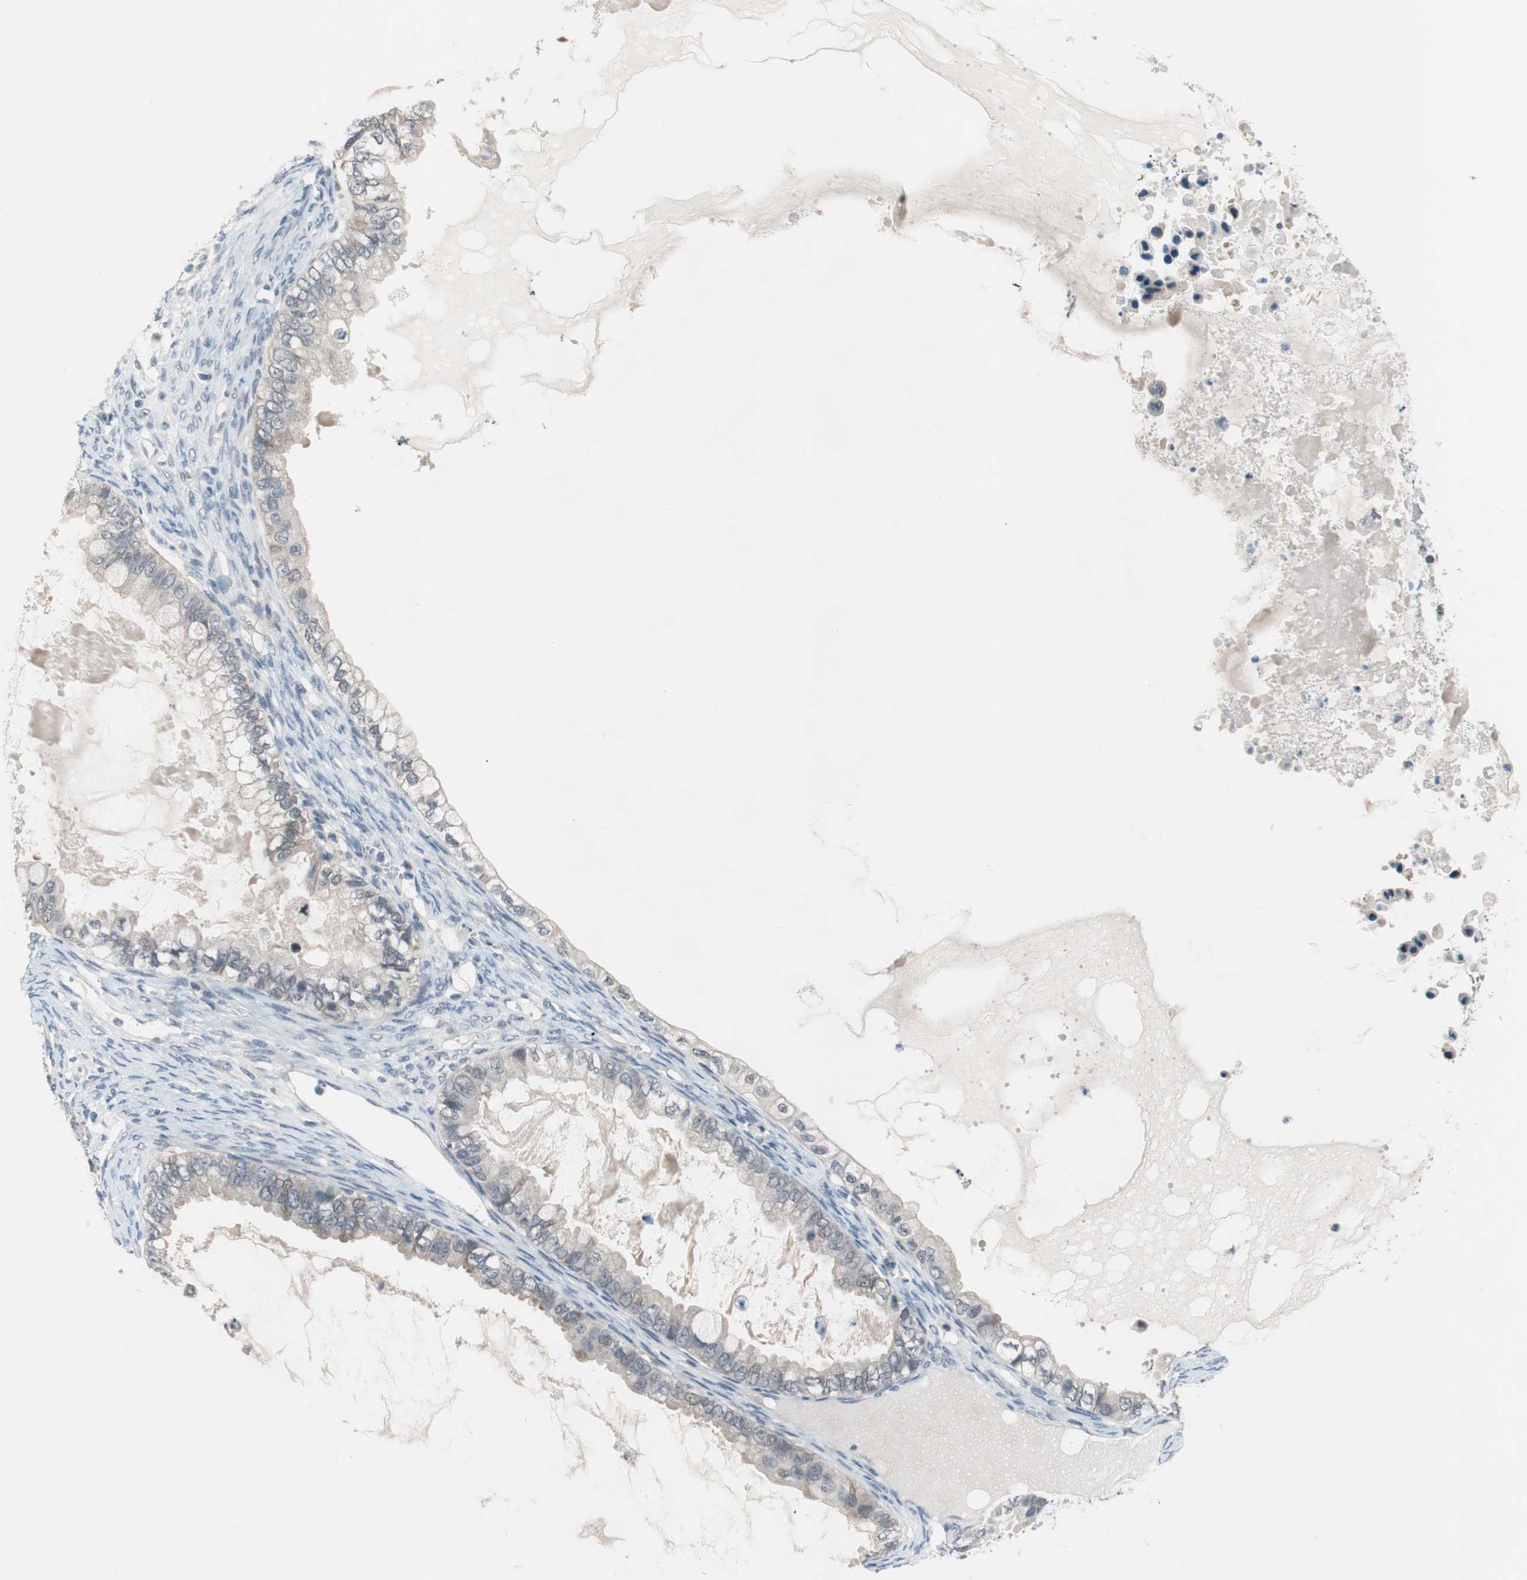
{"staining": {"intensity": "weak", "quantity": "<25%", "location": "cytoplasmic/membranous"}, "tissue": "ovarian cancer", "cell_type": "Tumor cells", "image_type": "cancer", "snomed": [{"axis": "morphology", "description": "Cystadenocarcinoma, mucinous, NOS"}, {"axis": "topography", "description": "Ovary"}], "caption": "Immunohistochemistry (IHC) of human ovarian mucinous cystadenocarcinoma displays no expression in tumor cells.", "gene": "GRHL1", "patient": {"sex": "female", "age": 80}}